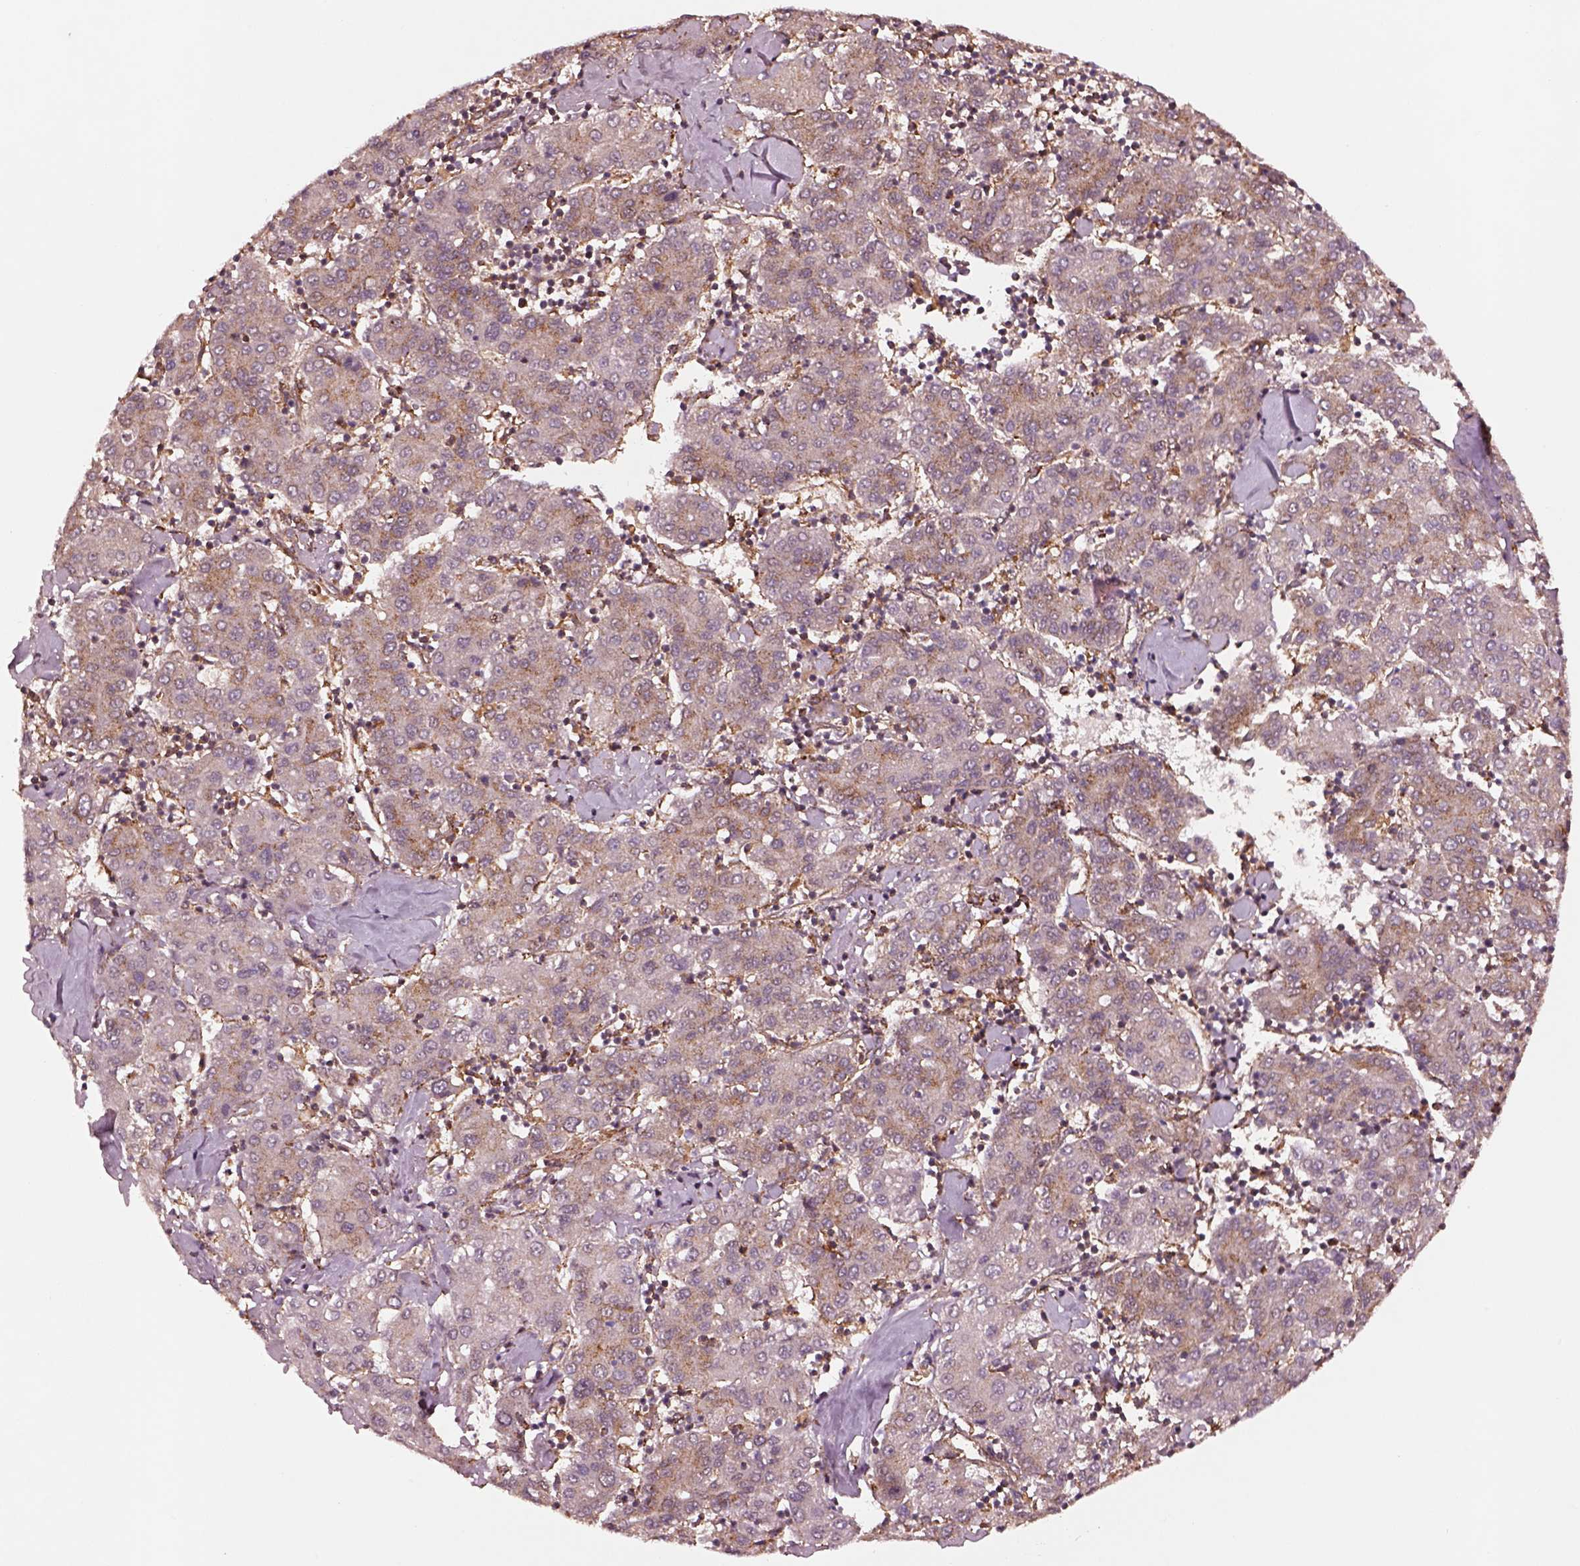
{"staining": {"intensity": "moderate", "quantity": "<25%", "location": "cytoplasmic/membranous"}, "tissue": "liver cancer", "cell_type": "Tumor cells", "image_type": "cancer", "snomed": [{"axis": "morphology", "description": "Carcinoma, Hepatocellular, NOS"}, {"axis": "topography", "description": "Liver"}], "caption": "A photomicrograph of hepatocellular carcinoma (liver) stained for a protein exhibits moderate cytoplasmic/membranous brown staining in tumor cells.", "gene": "WASHC2A", "patient": {"sex": "male", "age": 65}}